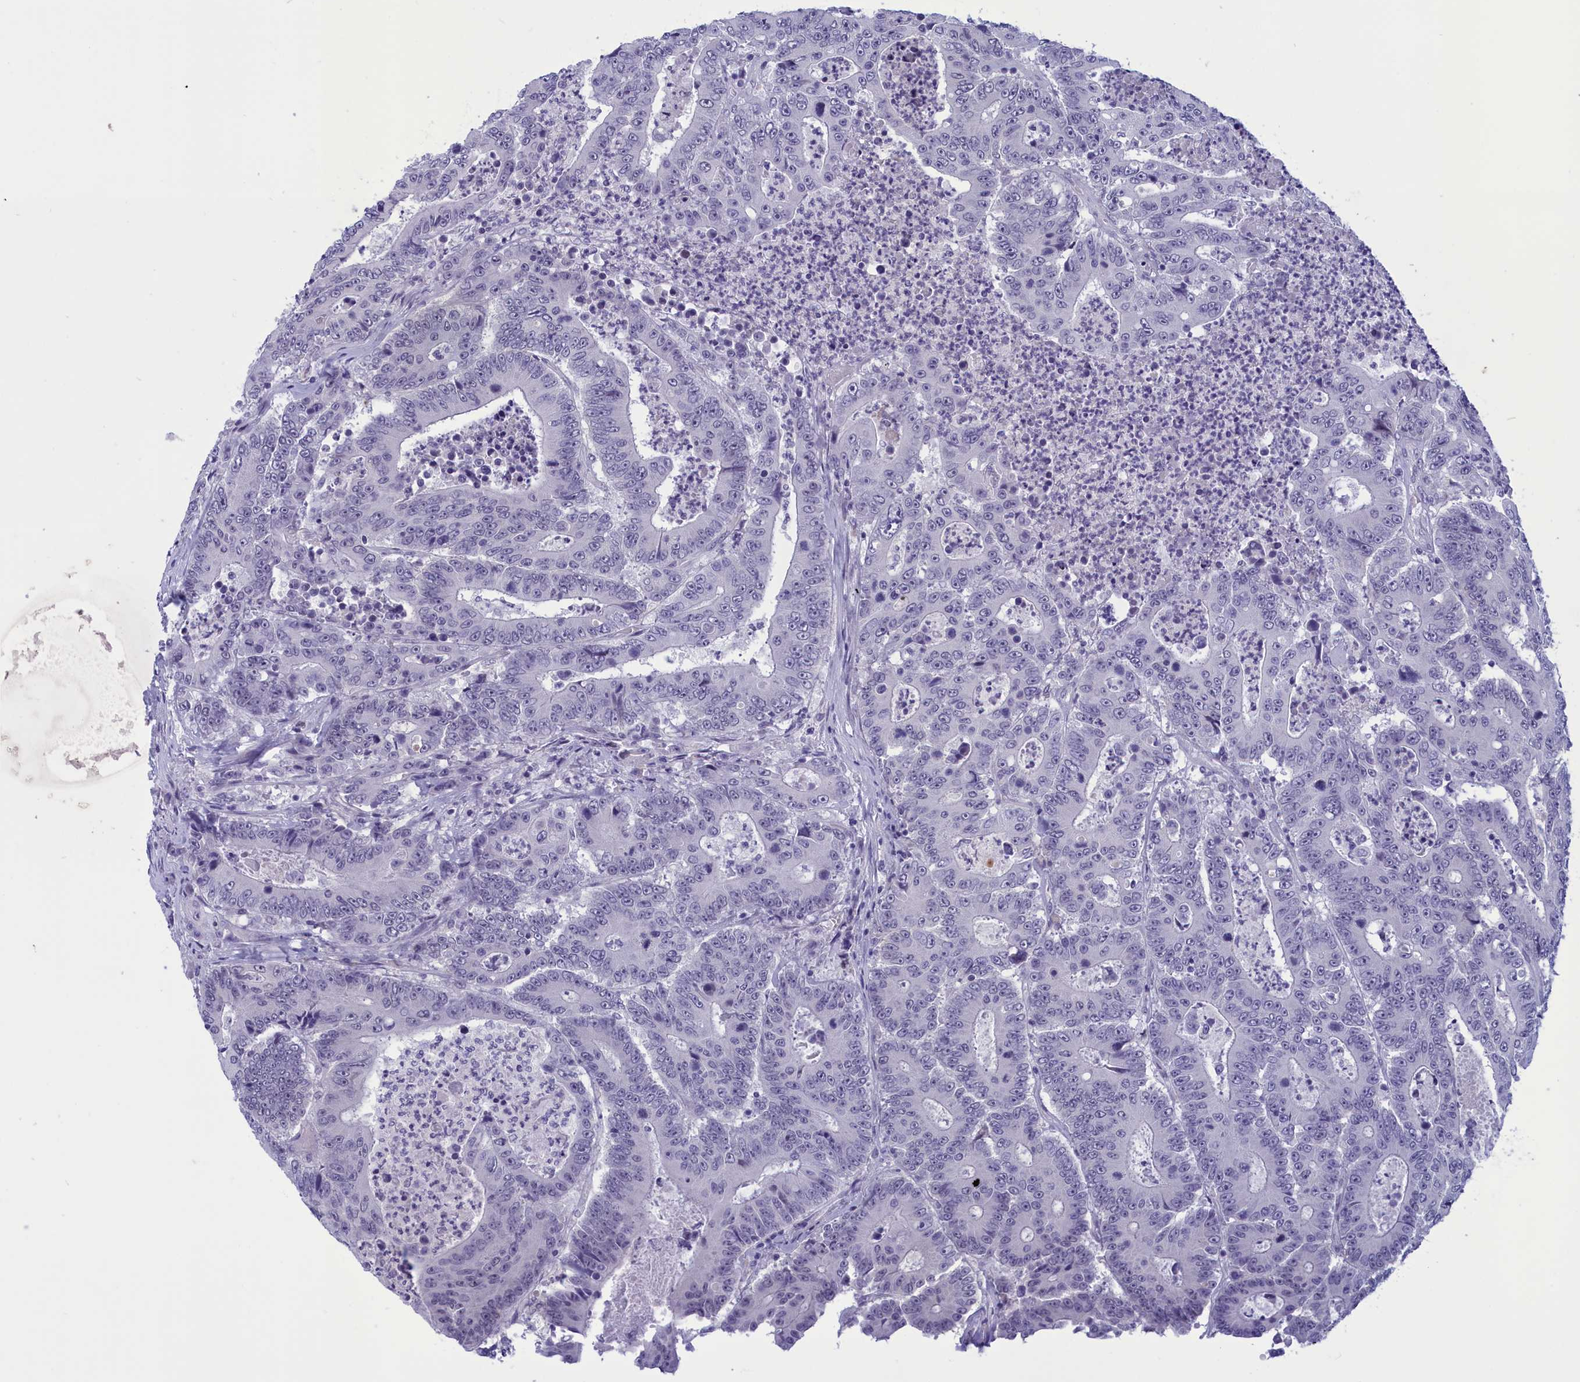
{"staining": {"intensity": "negative", "quantity": "none", "location": "none"}, "tissue": "colorectal cancer", "cell_type": "Tumor cells", "image_type": "cancer", "snomed": [{"axis": "morphology", "description": "Adenocarcinoma, NOS"}, {"axis": "topography", "description": "Colon"}], "caption": "Tumor cells show no significant protein positivity in colorectal adenocarcinoma. Nuclei are stained in blue.", "gene": "ELOA2", "patient": {"sex": "male", "age": 83}}